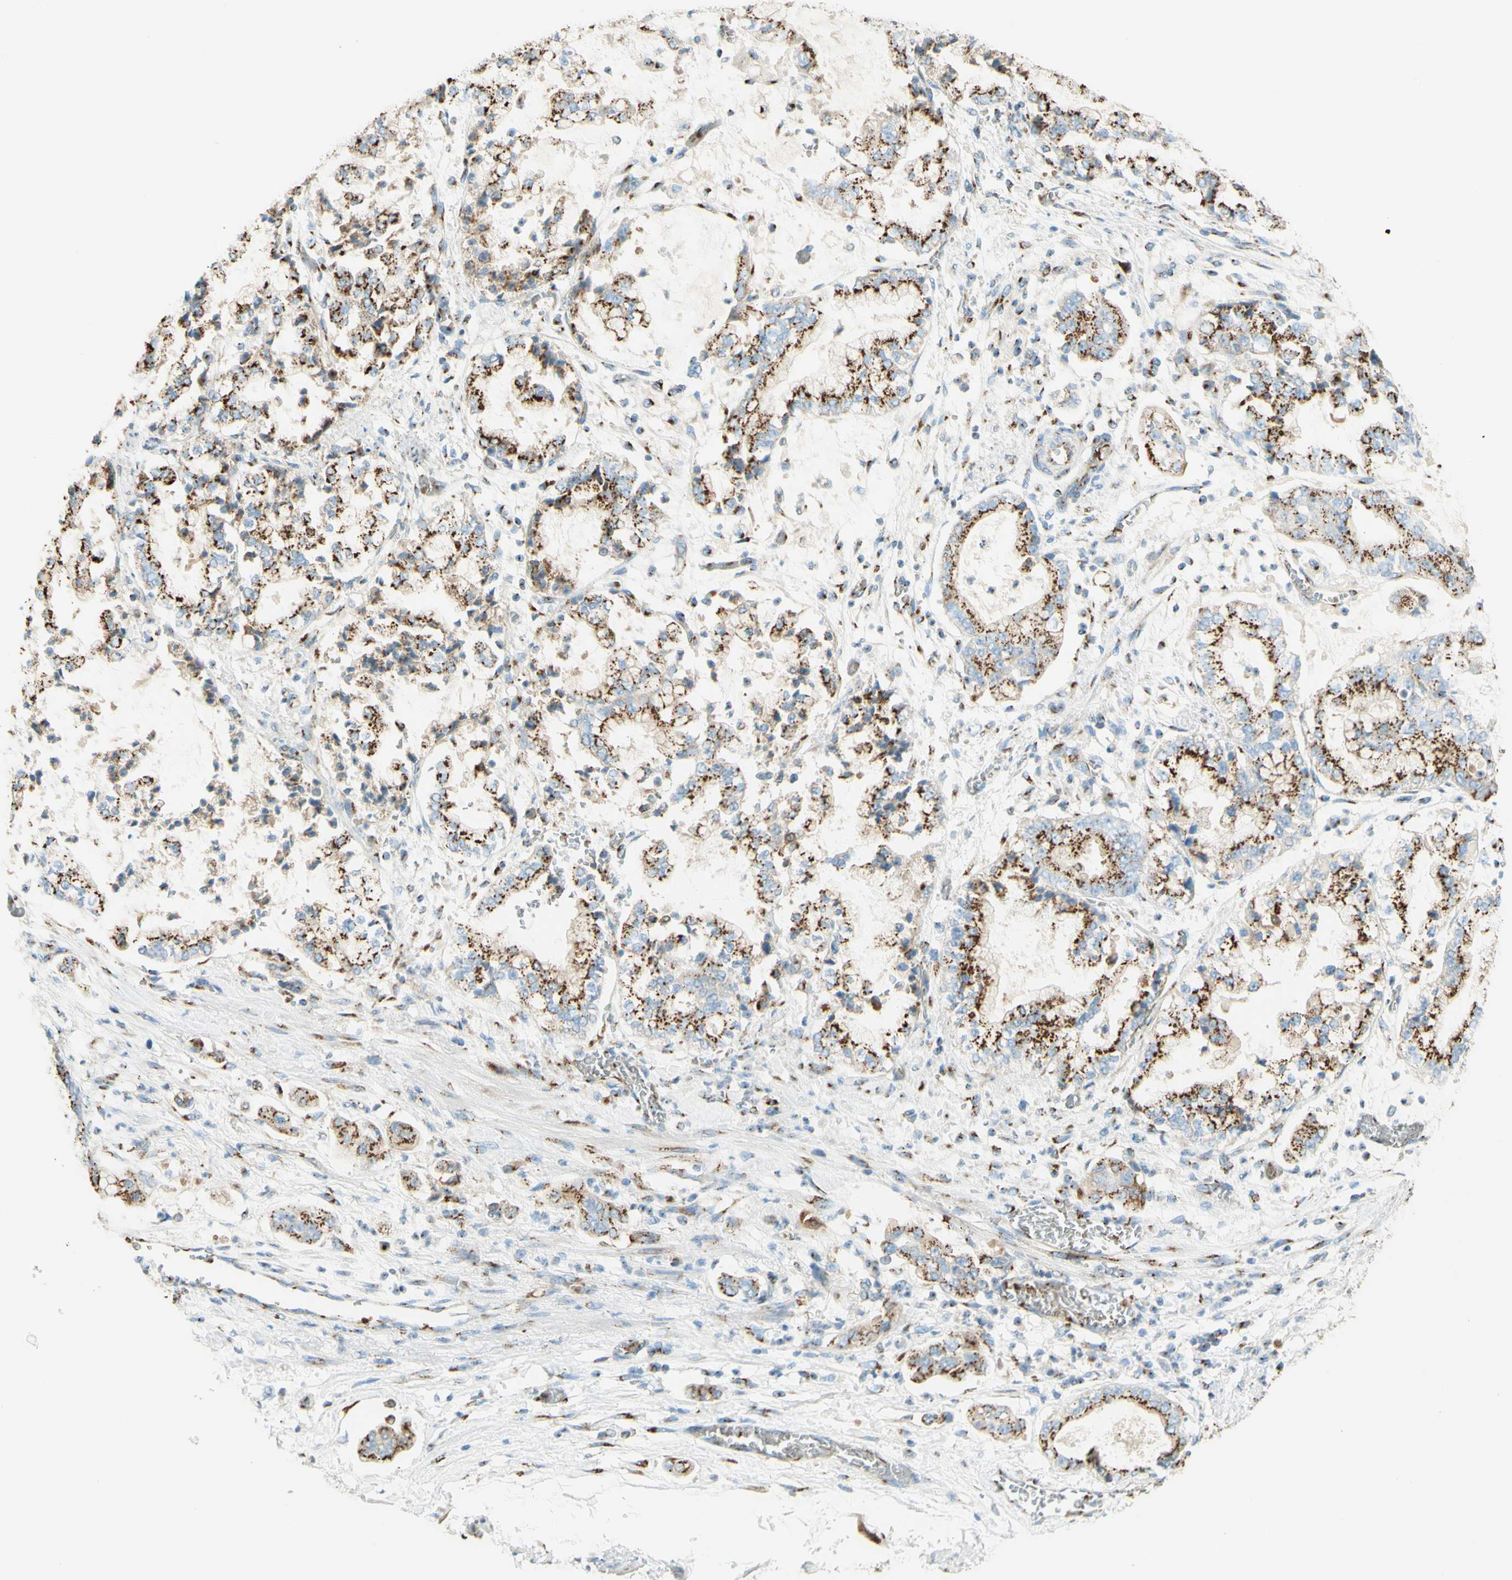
{"staining": {"intensity": "strong", "quantity": ">75%", "location": "cytoplasmic/membranous"}, "tissue": "stomach cancer", "cell_type": "Tumor cells", "image_type": "cancer", "snomed": [{"axis": "morphology", "description": "Adenocarcinoma, NOS"}, {"axis": "topography", "description": "Stomach"}], "caption": "The image demonstrates a brown stain indicating the presence of a protein in the cytoplasmic/membranous of tumor cells in adenocarcinoma (stomach). The protein of interest is shown in brown color, while the nuclei are stained blue.", "gene": "GOLGB1", "patient": {"sex": "male", "age": 76}}